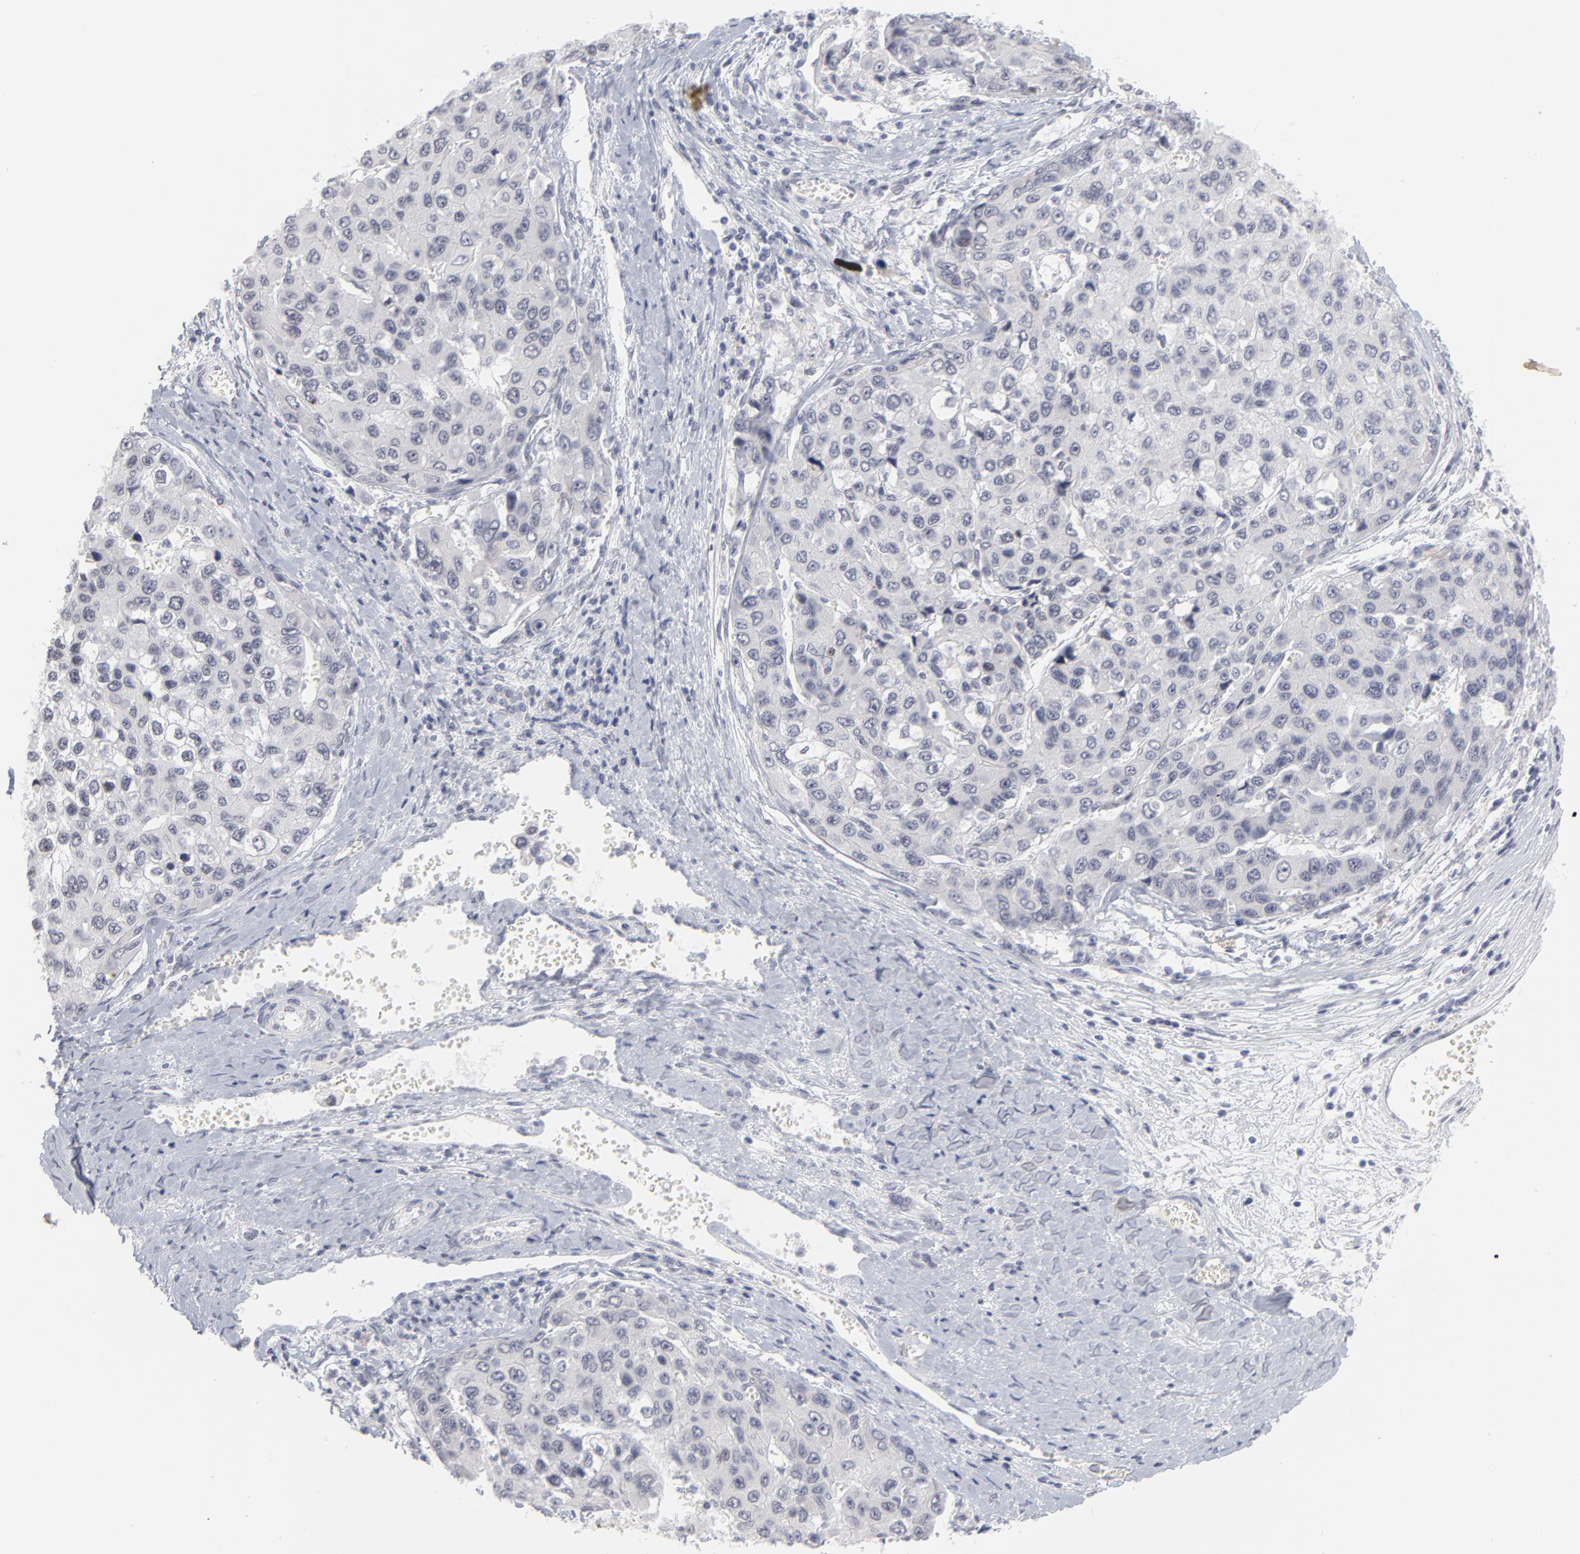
{"staining": {"intensity": "negative", "quantity": "none", "location": "none"}, "tissue": "liver cancer", "cell_type": "Tumor cells", "image_type": "cancer", "snomed": [{"axis": "morphology", "description": "Carcinoma, Hepatocellular, NOS"}, {"axis": "topography", "description": "Liver"}], "caption": "Immunohistochemistry (IHC) image of neoplastic tissue: liver hepatocellular carcinoma stained with DAB (3,3'-diaminobenzidine) reveals no significant protein expression in tumor cells.", "gene": "CCR2", "patient": {"sex": "female", "age": 66}}